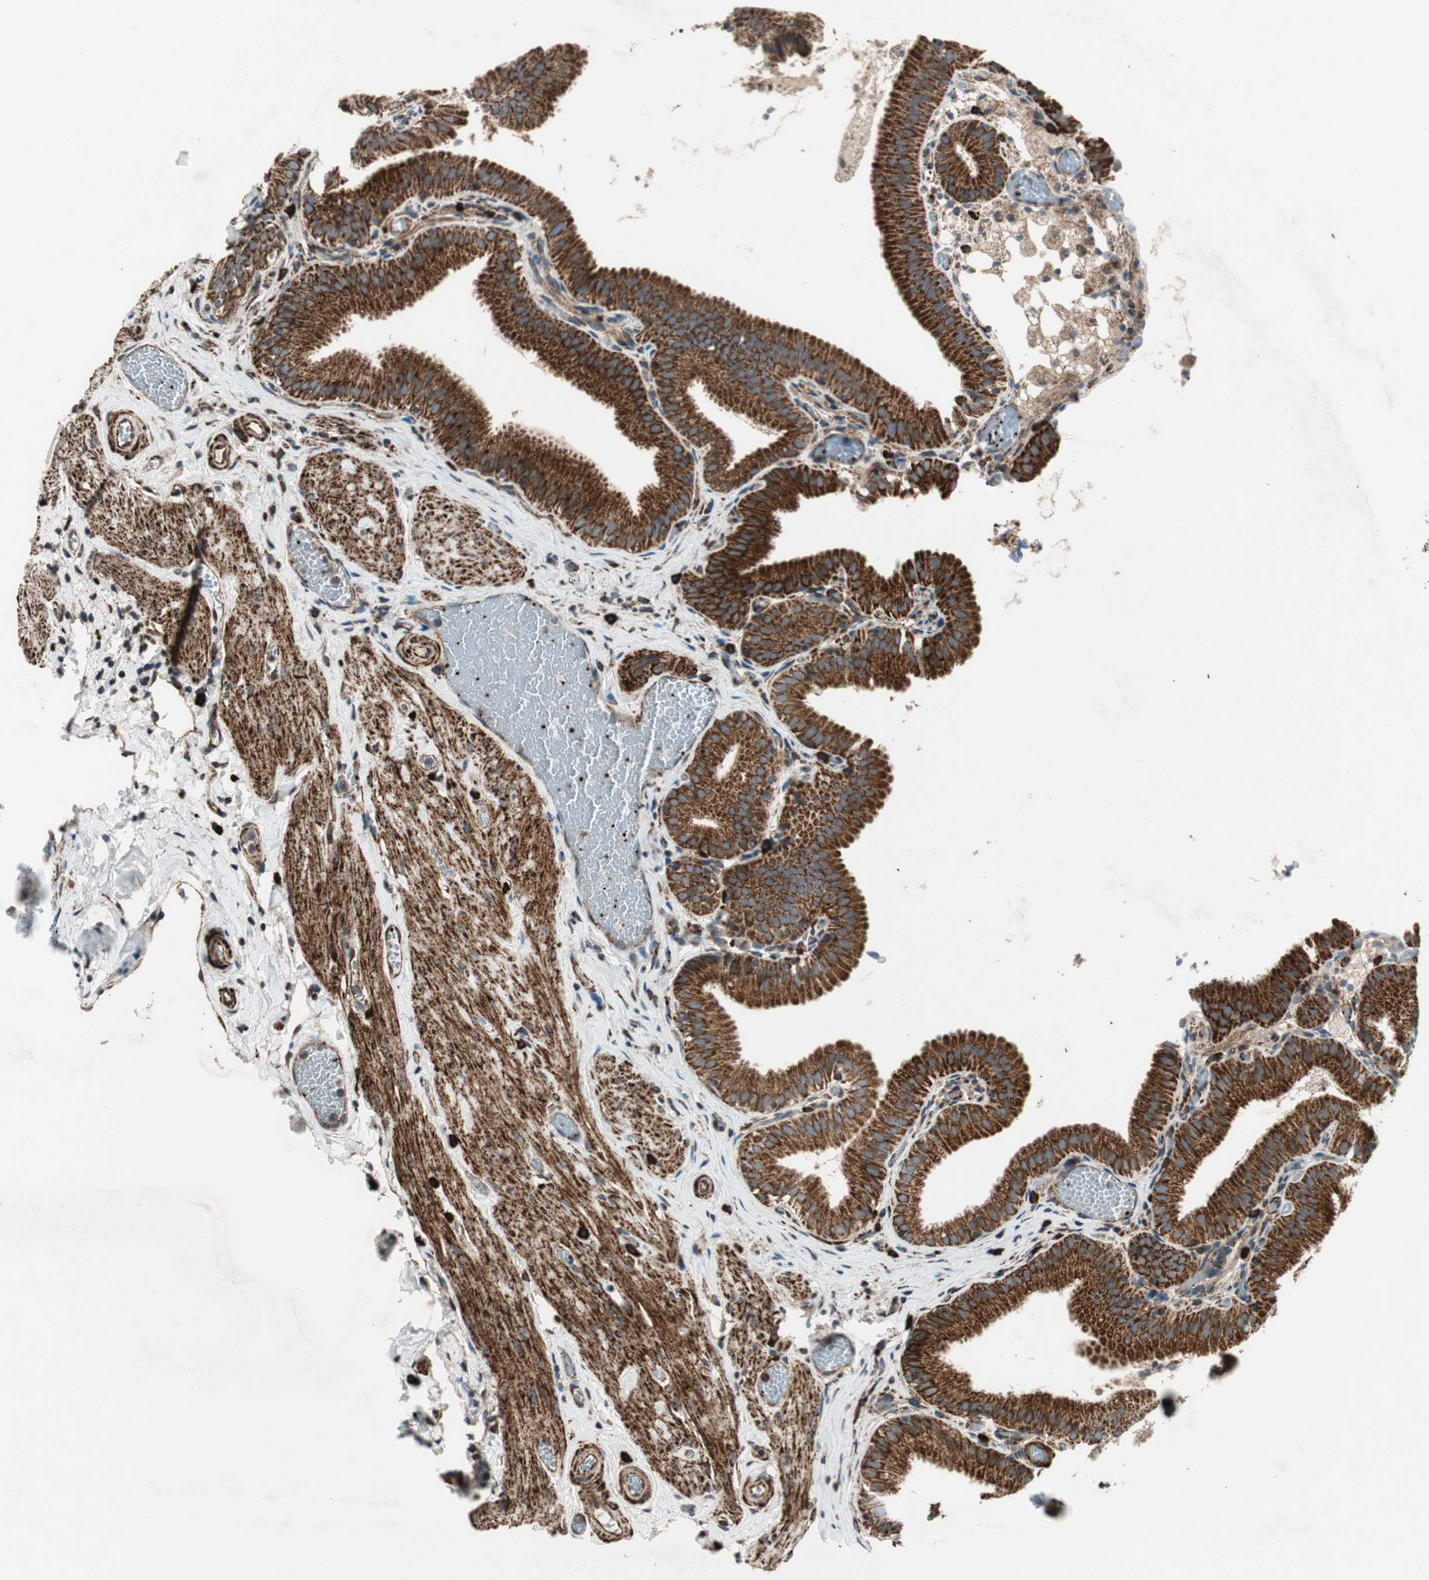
{"staining": {"intensity": "strong", "quantity": ">75%", "location": "cytoplasmic/membranous"}, "tissue": "gallbladder", "cell_type": "Glandular cells", "image_type": "normal", "snomed": [{"axis": "morphology", "description": "Normal tissue, NOS"}, {"axis": "topography", "description": "Gallbladder"}], "caption": "This photomicrograph reveals IHC staining of unremarkable human gallbladder, with high strong cytoplasmic/membranous staining in about >75% of glandular cells.", "gene": "AKAP1", "patient": {"sex": "male", "age": 54}}